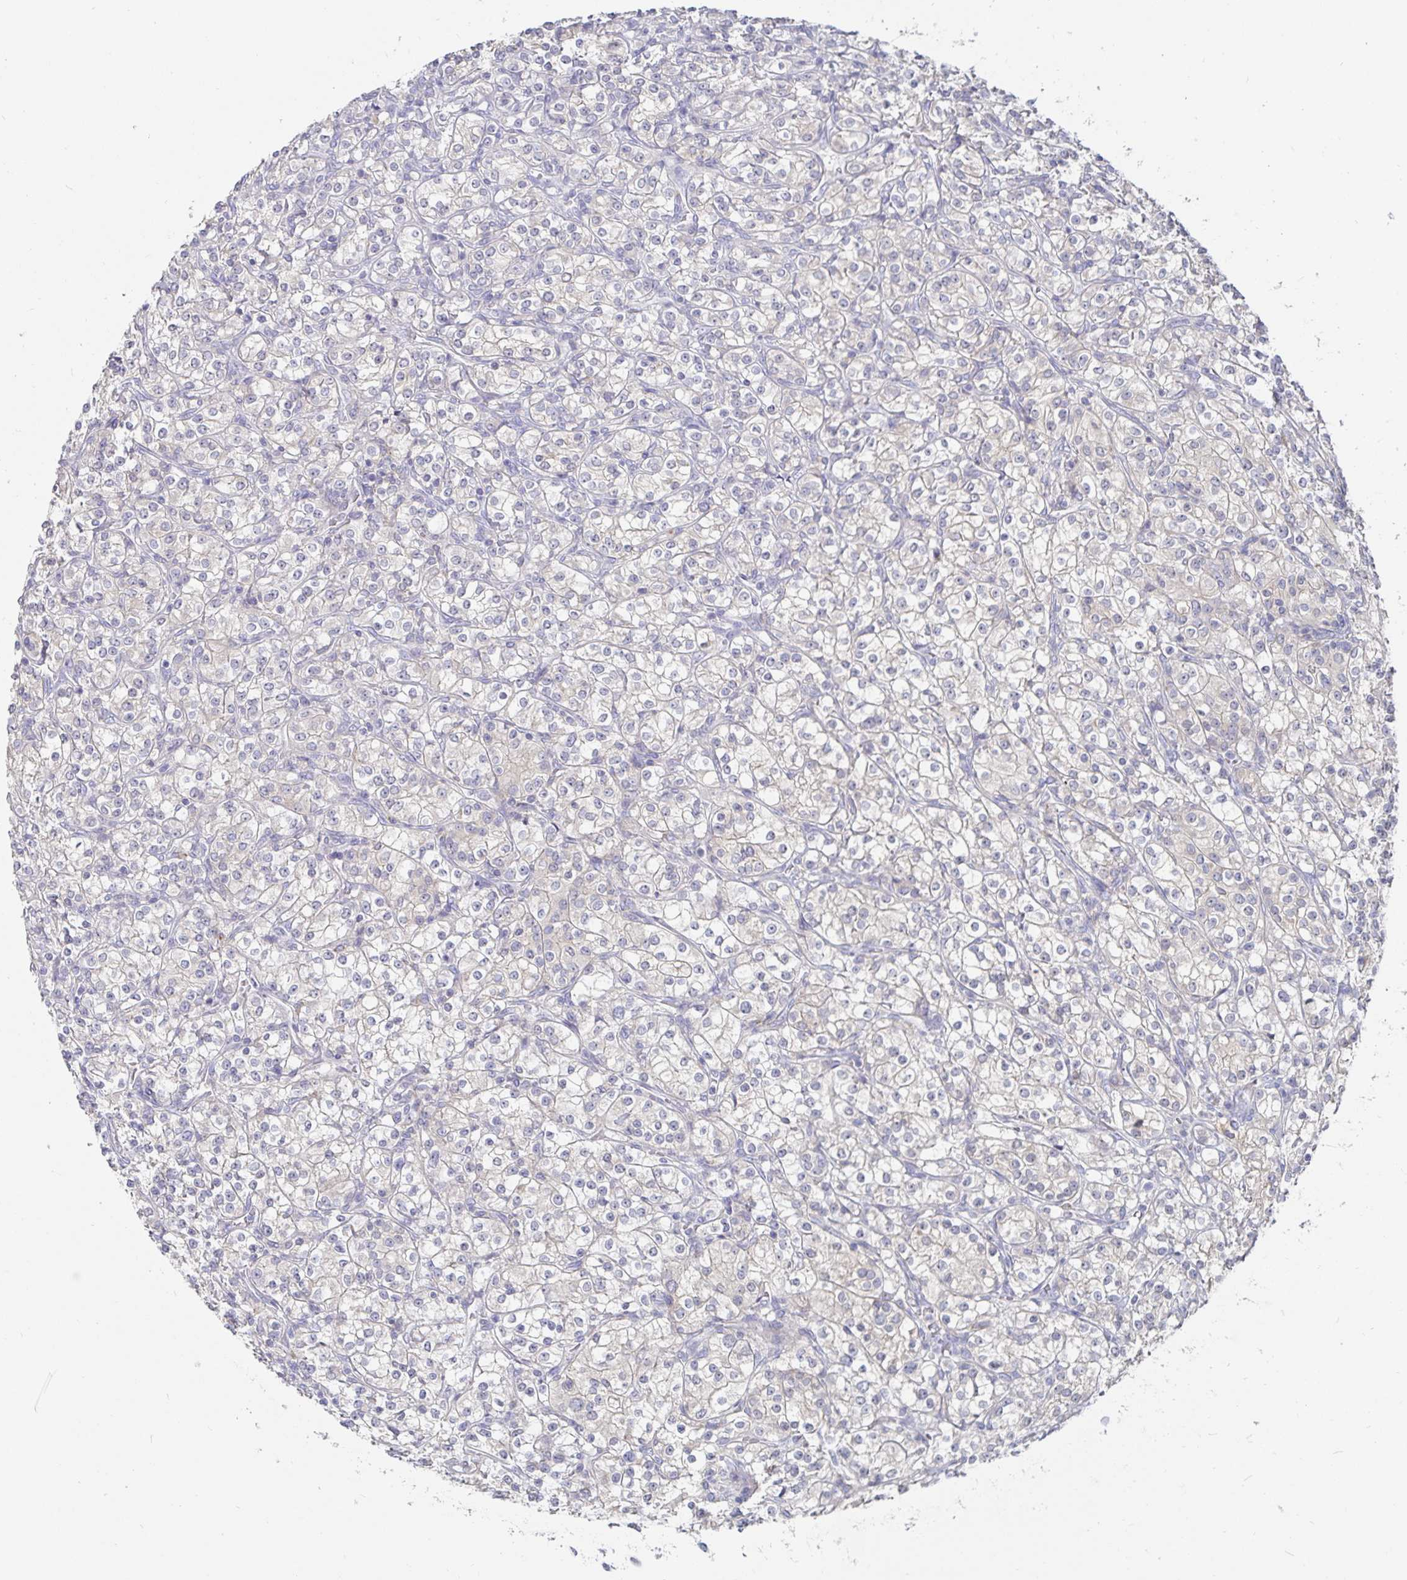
{"staining": {"intensity": "negative", "quantity": "none", "location": "none"}, "tissue": "renal cancer", "cell_type": "Tumor cells", "image_type": "cancer", "snomed": [{"axis": "morphology", "description": "Adenocarcinoma, NOS"}, {"axis": "topography", "description": "Kidney"}], "caption": "This is an IHC micrograph of human renal cancer. There is no staining in tumor cells.", "gene": "SPPL3", "patient": {"sex": "male", "age": 77}}